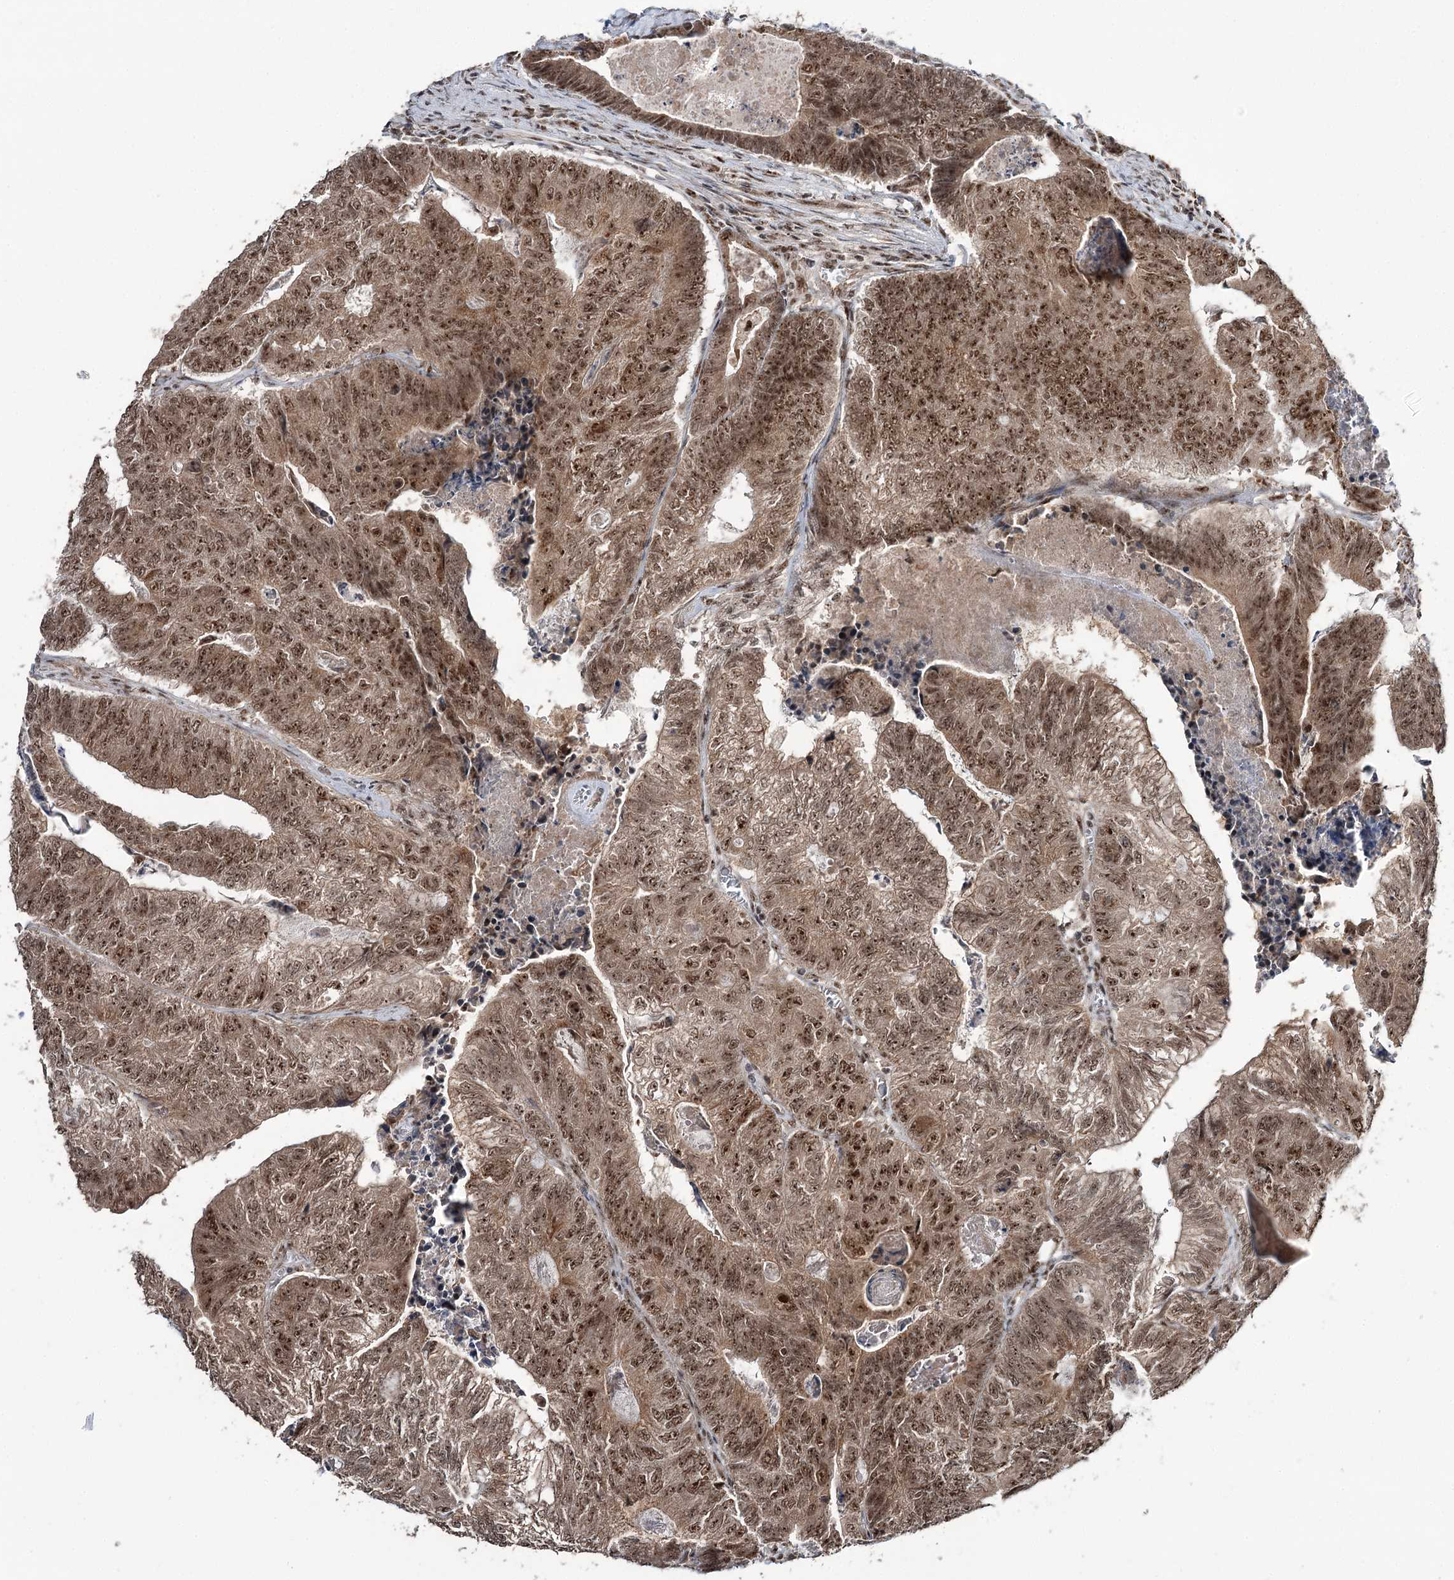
{"staining": {"intensity": "moderate", "quantity": ">75%", "location": "cytoplasmic/membranous,nuclear"}, "tissue": "colorectal cancer", "cell_type": "Tumor cells", "image_type": "cancer", "snomed": [{"axis": "morphology", "description": "Adenocarcinoma, NOS"}, {"axis": "topography", "description": "Colon"}], "caption": "Brown immunohistochemical staining in human colorectal cancer shows moderate cytoplasmic/membranous and nuclear expression in approximately >75% of tumor cells. (Stains: DAB (3,3'-diaminobenzidine) in brown, nuclei in blue, Microscopy: brightfield microscopy at high magnification).", "gene": "ERCC3", "patient": {"sex": "female", "age": 67}}